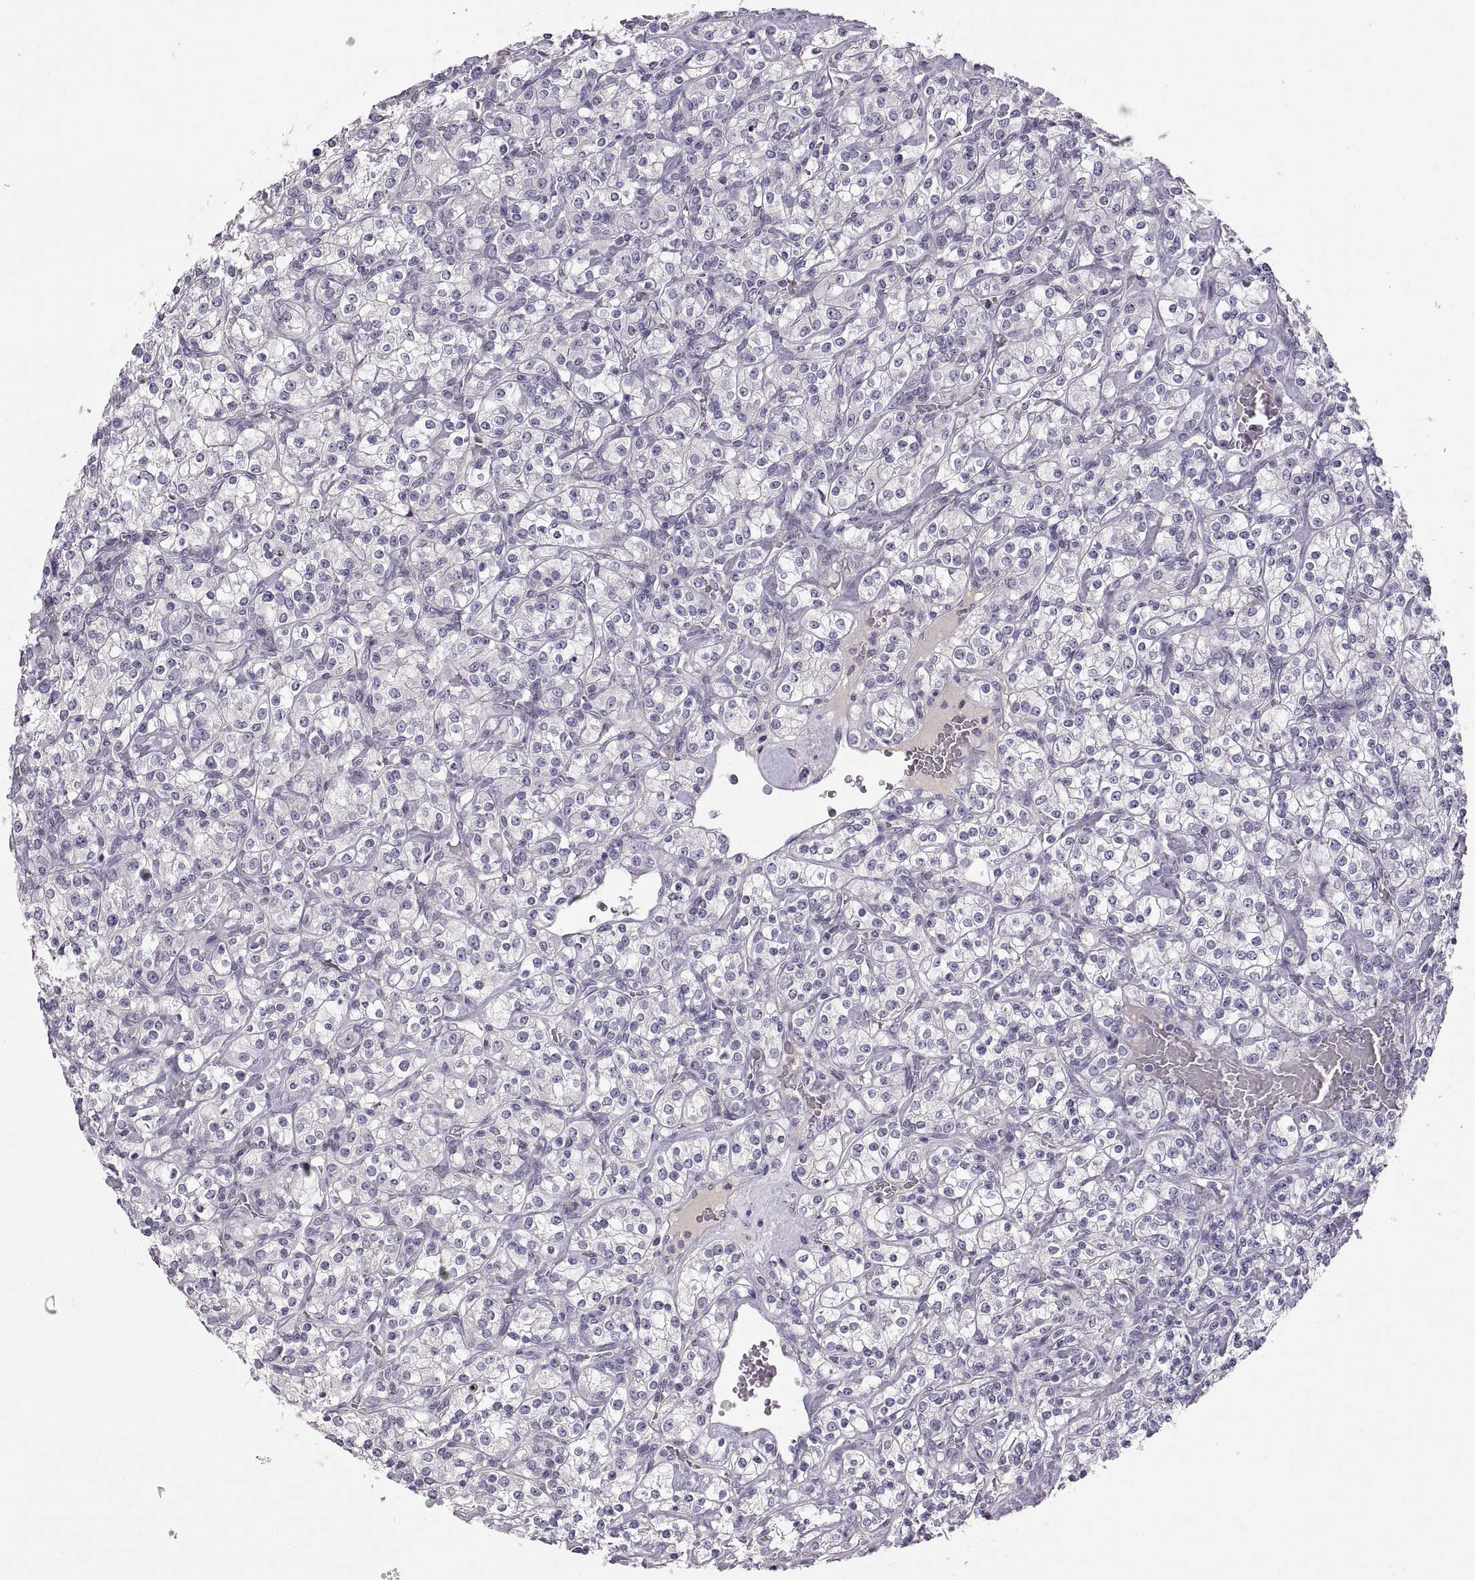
{"staining": {"intensity": "negative", "quantity": "none", "location": "none"}, "tissue": "renal cancer", "cell_type": "Tumor cells", "image_type": "cancer", "snomed": [{"axis": "morphology", "description": "Adenocarcinoma, NOS"}, {"axis": "topography", "description": "Kidney"}], "caption": "High power microscopy micrograph of an immunohistochemistry histopathology image of adenocarcinoma (renal), revealing no significant expression in tumor cells.", "gene": "WFDC8", "patient": {"sex": "male", "age": 77}}